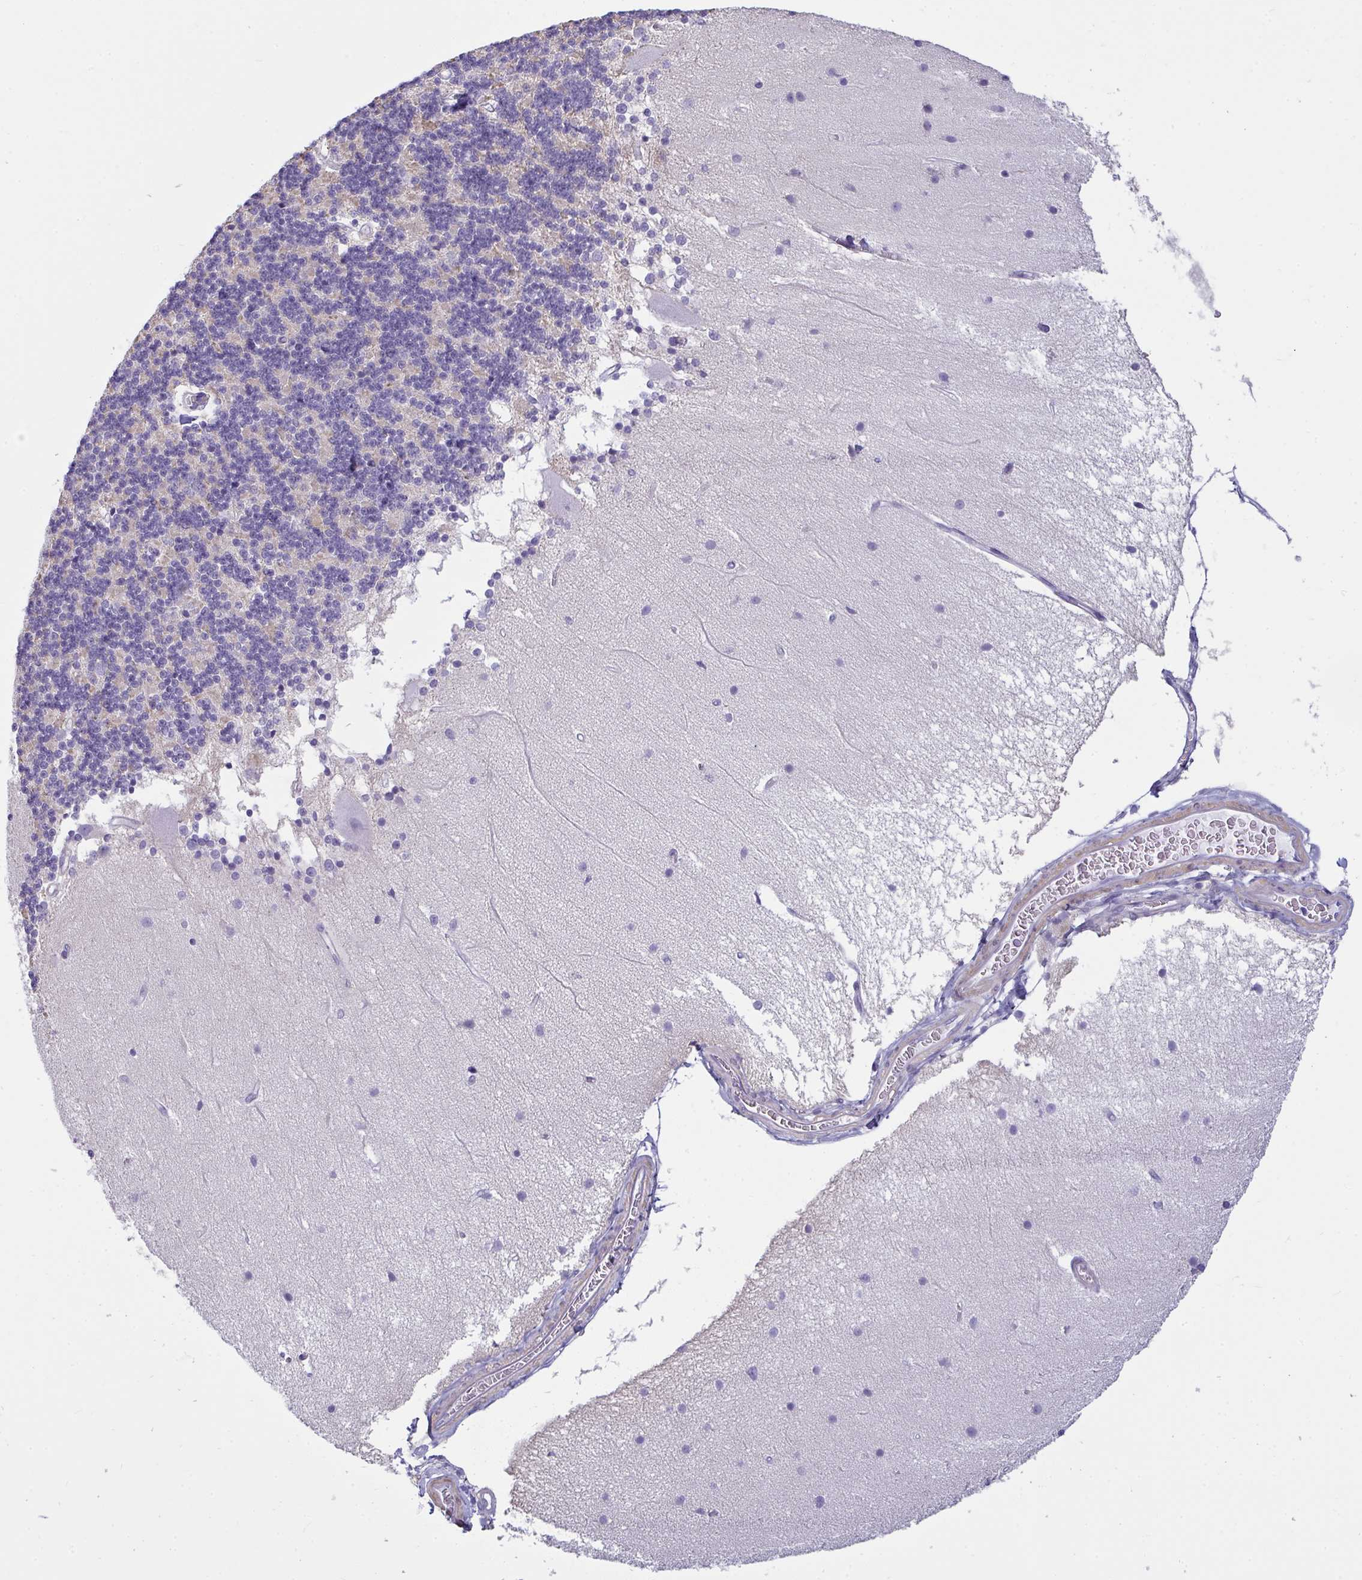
{"staining": {"intensity": "negative", "quantity": "none", "location": "none"}, "tissue": "cerebellum", "cell_type": "Cells in granular layer", "image_type": "normal", "snomed": [{"axis": "morphology", "description": "Normal tissue, NOS"}, {"axis": "topography", "description": "Cerebellum"}], "caption": "DAB immunohistochemical staining of unremarkable human cerebellum displays no significant expression in cells in granular layer.", "gene": "SUZ12", "patient": {"sex": "female", "age": 54}}